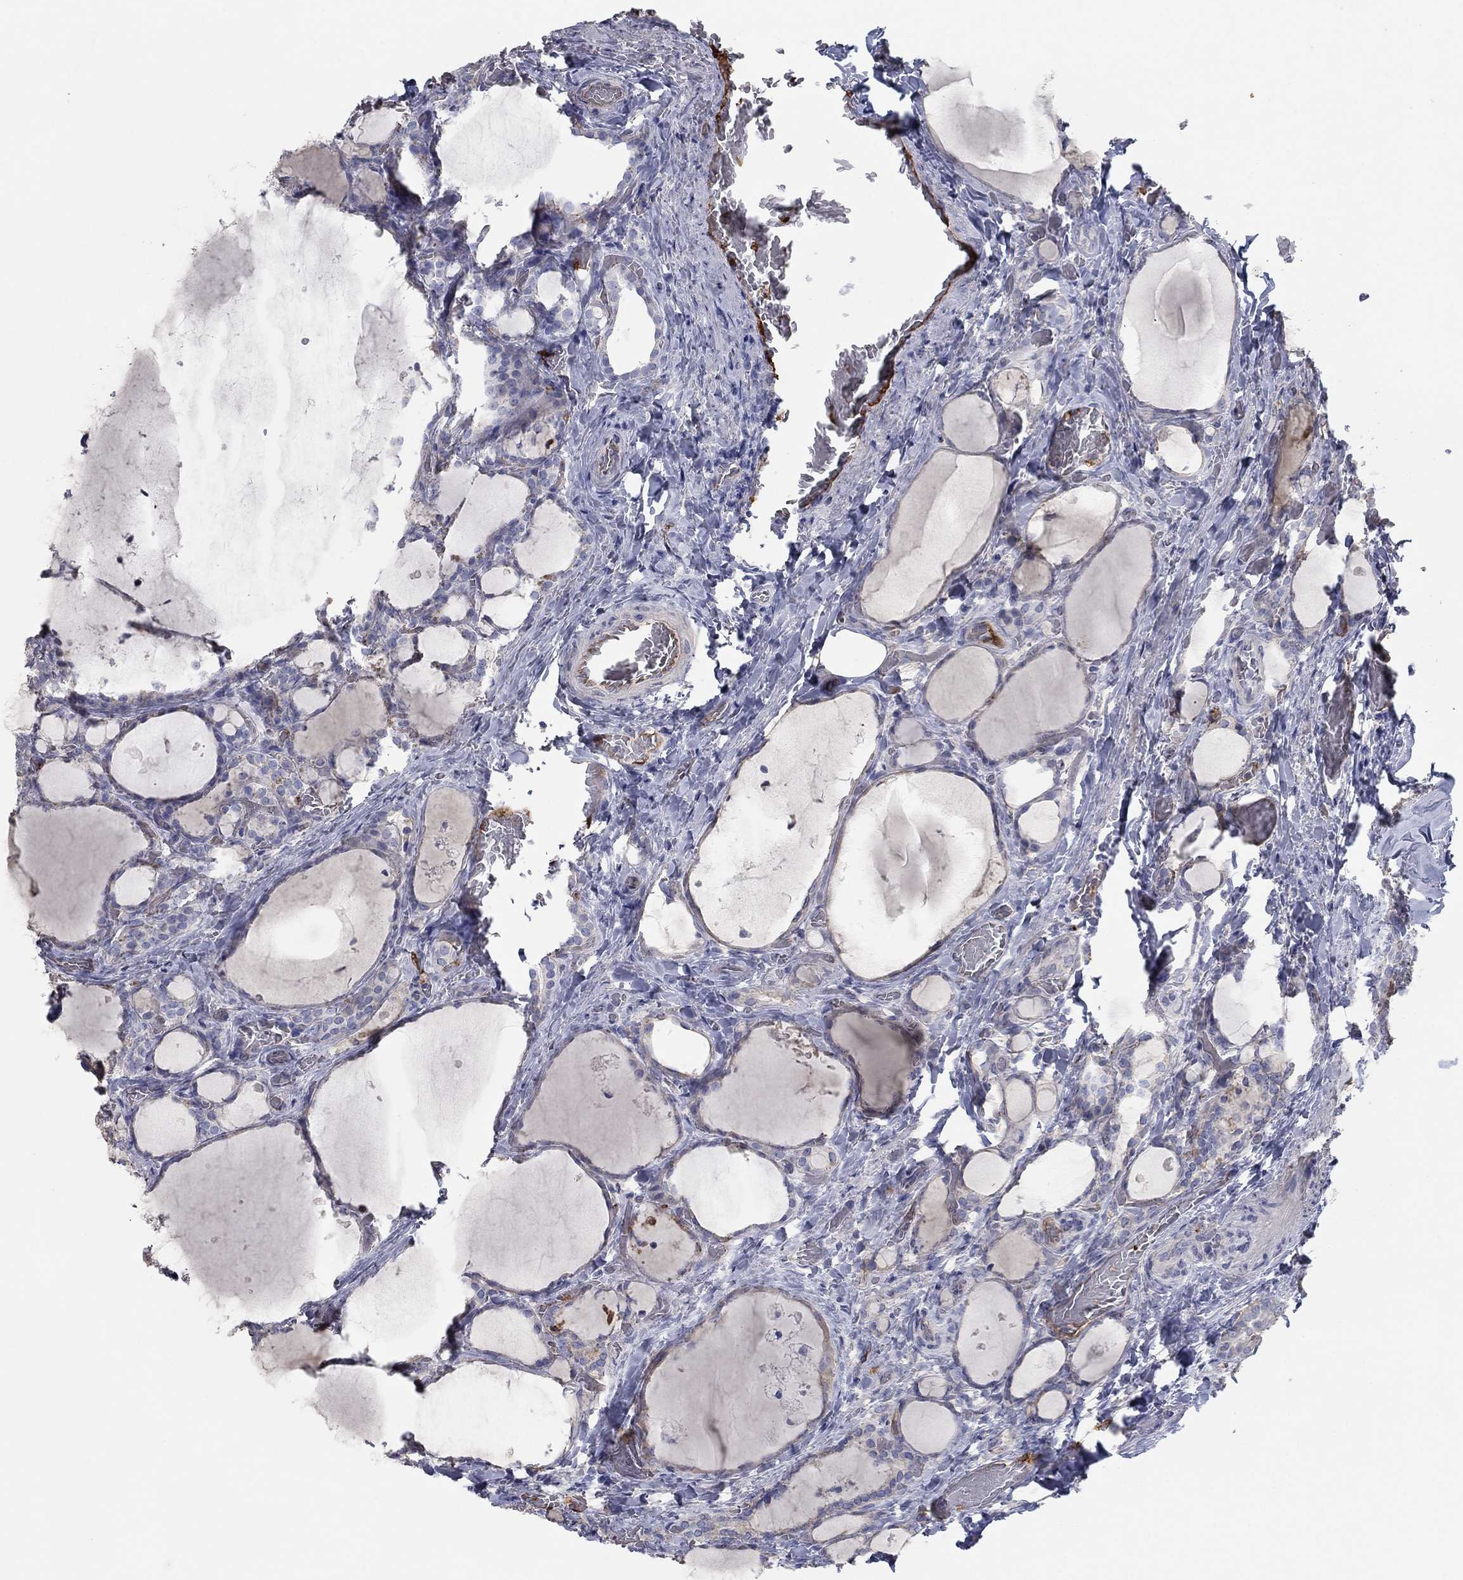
{"staining": {"intensity": "moderate", "quantity": "<25%", "location": "cytoplasmic/membranous"}, "tissue": "thyroid cancer", "cell_type": "Tumor cells", "image_type": "cancer", "snomed": [{"axis": "morphology", "description": "Papillary adenocarcinoma, NOS"}, {"axis": "topography", "description": "Thyroid gland"}], "caption": "Protein expression analysis of thyroid papillary adenocarcinoma exhibits moderate cytoplasmic/membranous staining in approximately <25% of tumor cells.", "gene": "APOC3", "patient": {"sex": "female", "age": 39}}